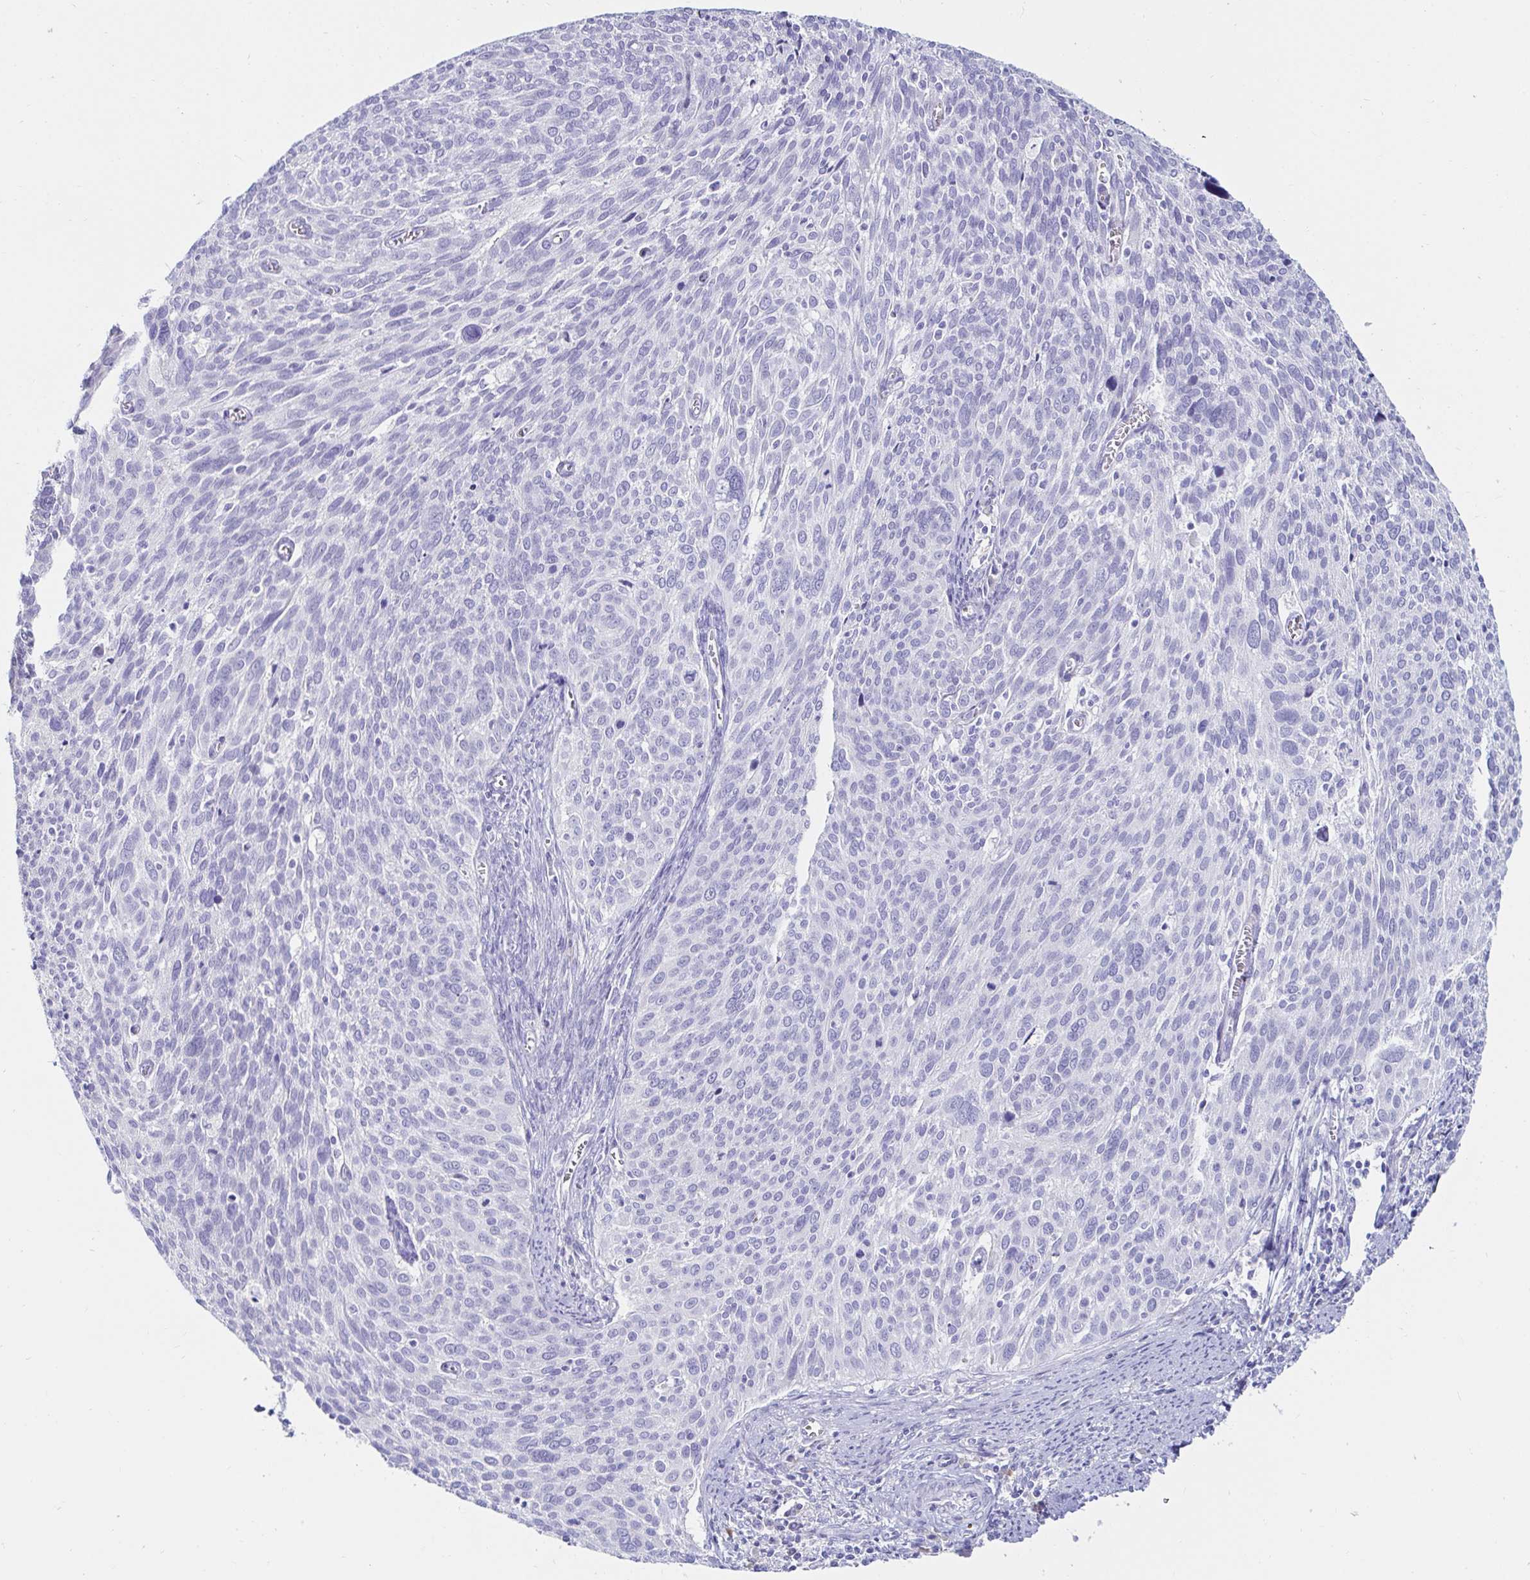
{"staining": {"intensity": "negative", "quantity": "none", "location": "none"}, "tissue": "cervical cancer", "cell_type": "Tumor cells", "image_type": "cancer", "snomed": [{"axis": "morphology", "description": "Squamous cell carcinoma, NOS"}, {"axis": "topography", "description": "Cervix"}], "caption": "The photomicrograph shows no significant positivity in tumor cells of cervical squamous cell carcinoma.", "gene": "C4orf17", "patient": {"sex": "female", "age": 39}}